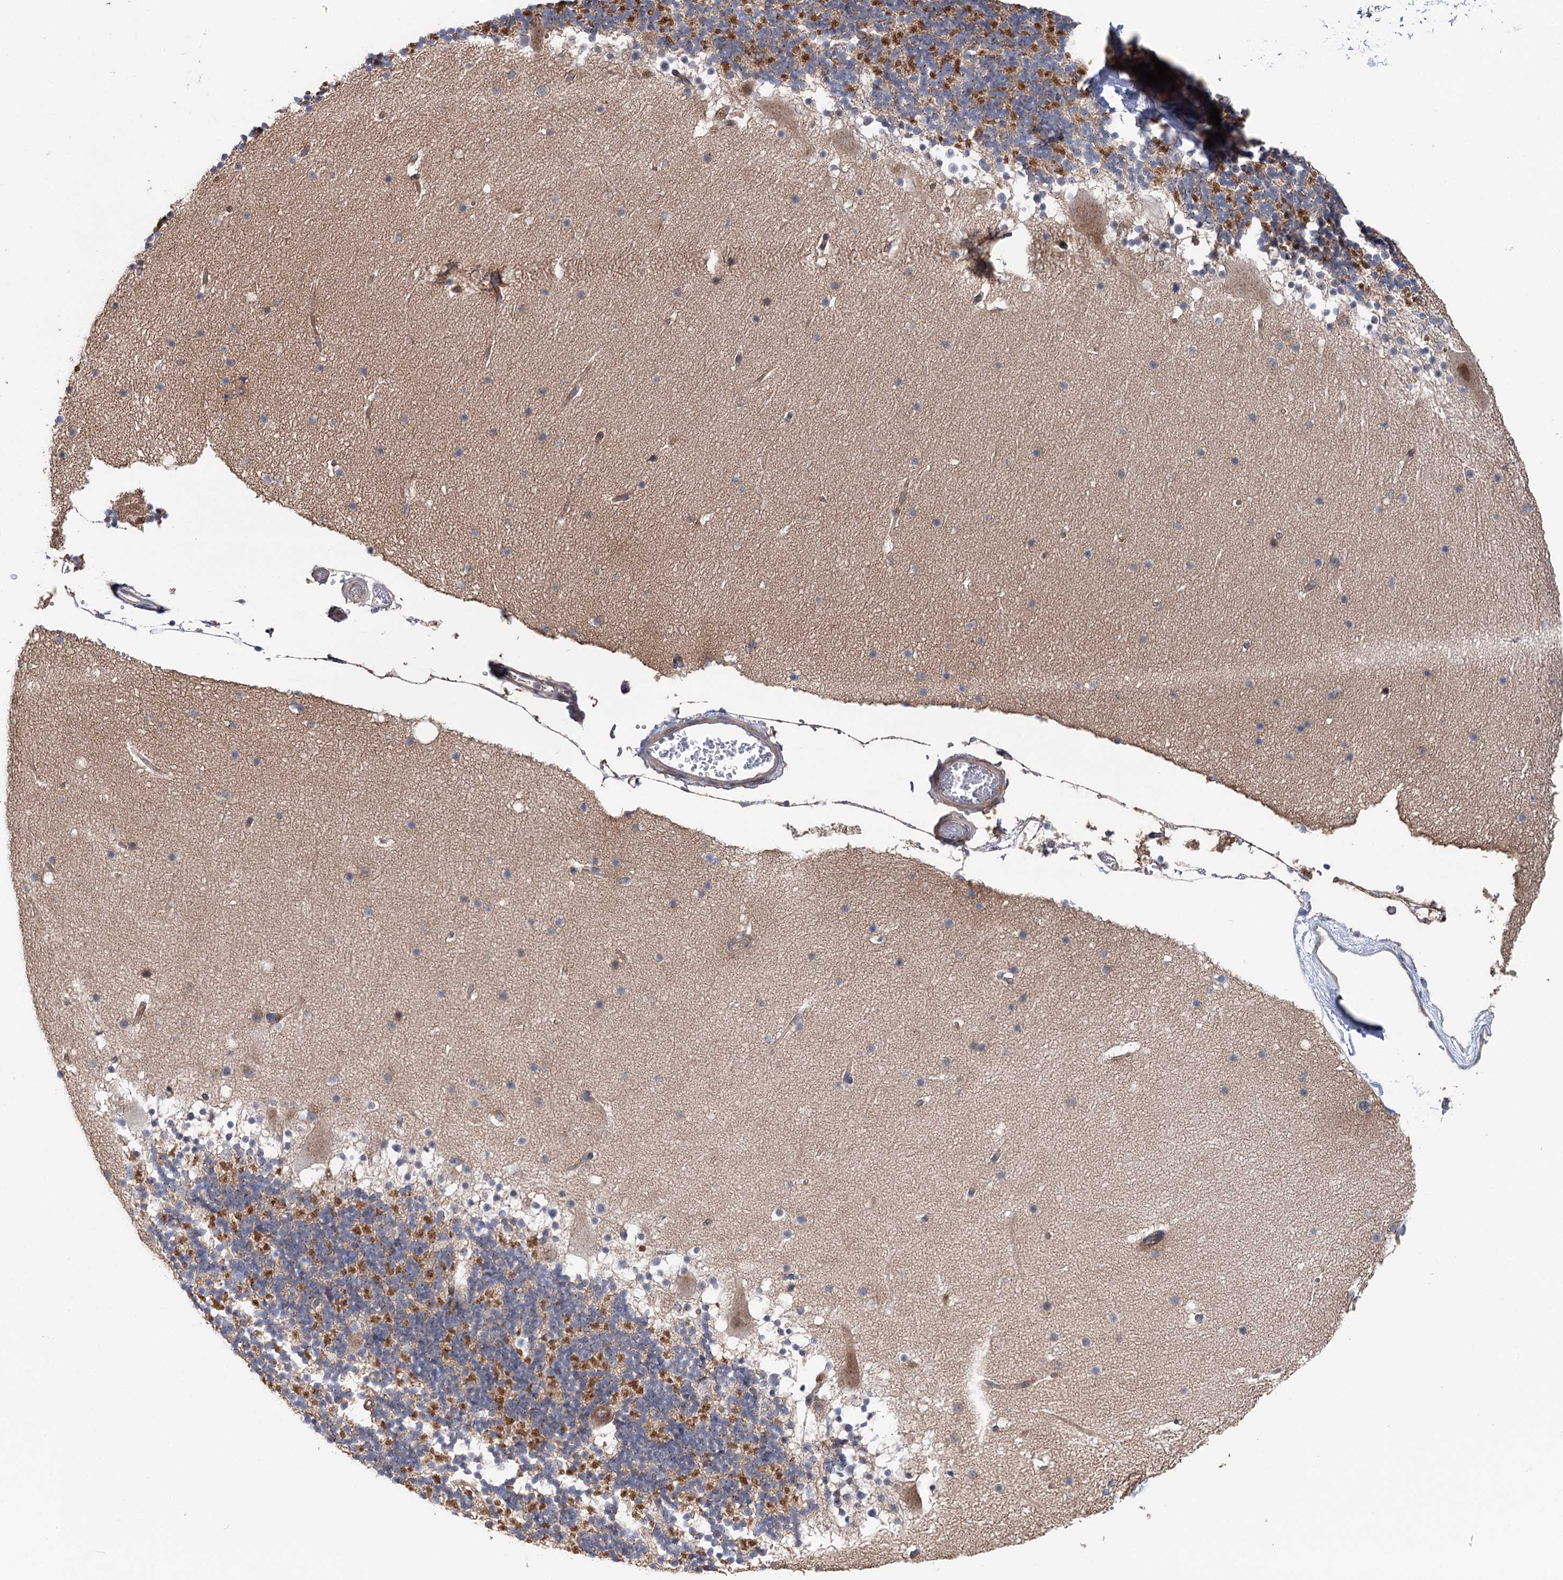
{"staining": {"intensity": "strong", "quantity": "25%-75%", "location": "cytoplasmic/membranous"}, "tissue": "cerebellum", "cell_type": "Cells in granular layer", "image_type": "normal", "snomed": [{"axis": "morphology", "description": "Normal tissue, NOS"}, {"axis": "topography", "description": "Cerebellum"}], "caption": "IHC micrograph of normal human cerebellum stained for a protein (brown), which exhibits high levels of strong cytoplasmic/membranous positivity in about 25%-75% of cells in granular layer.", "gene": "STX6", "patient": {"sex": "male", "age": 57}}